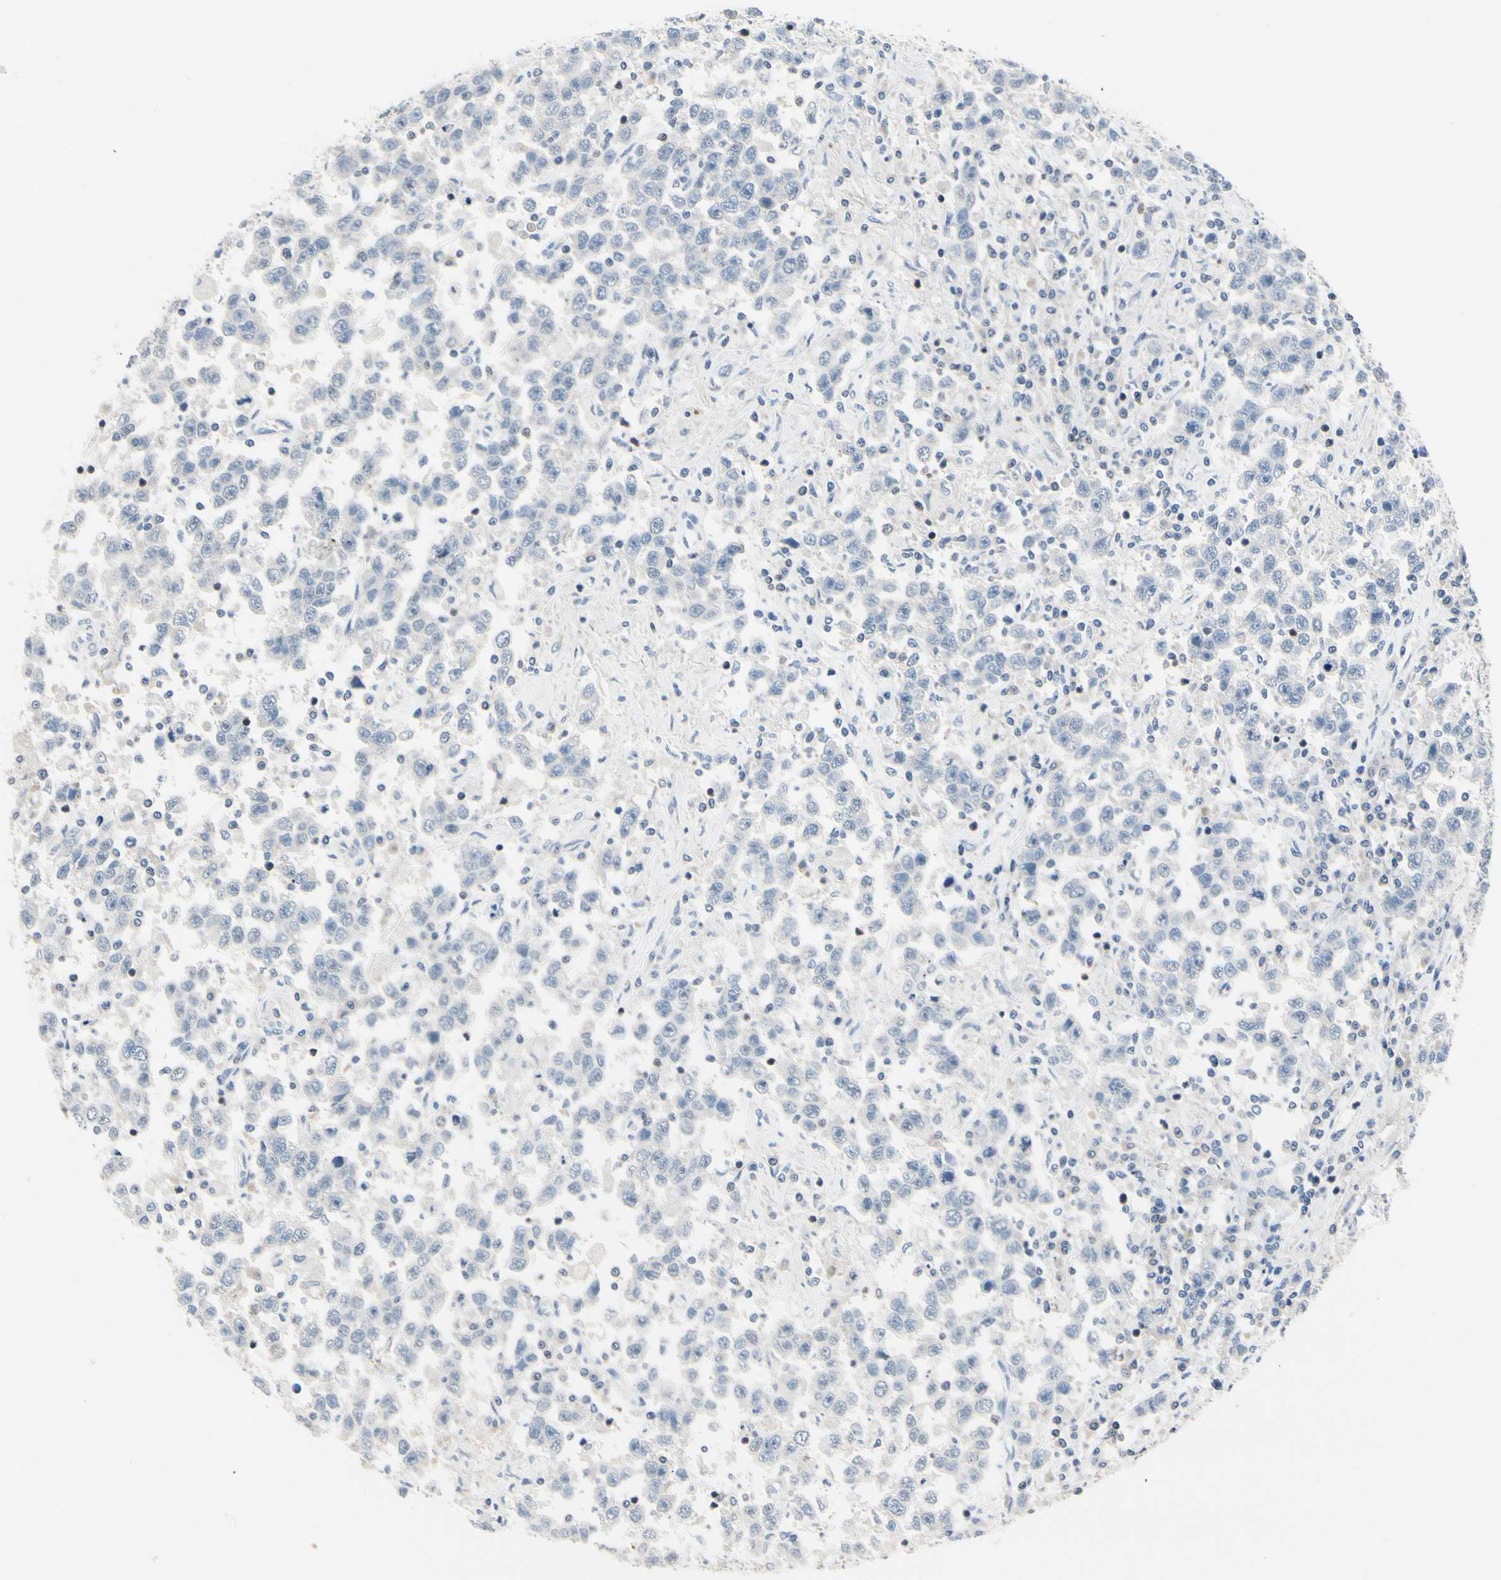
{"staining": {"intensity": "negative", "quantity": "none", "location": "none"}, "tissue": "testis cancer", "cell_type": "Tumor cells", "image_type": "cancer", "snomed": [{"axis": "morphology", "description": "Seminoma, NOS"}, {"axis": "topography", "description": "Testis"}], "caption": "Immunohistochemistry of testis cancer (seminoma) reveals no staining in tumor cells. The staining was performed using DAB to visualize the protein expression in brown, while the nuclei were stained in blue with hematoxylin (Magnification: 20x).", "gene": "NFATC2", "patient": {"sex": "male", "age": 41}}